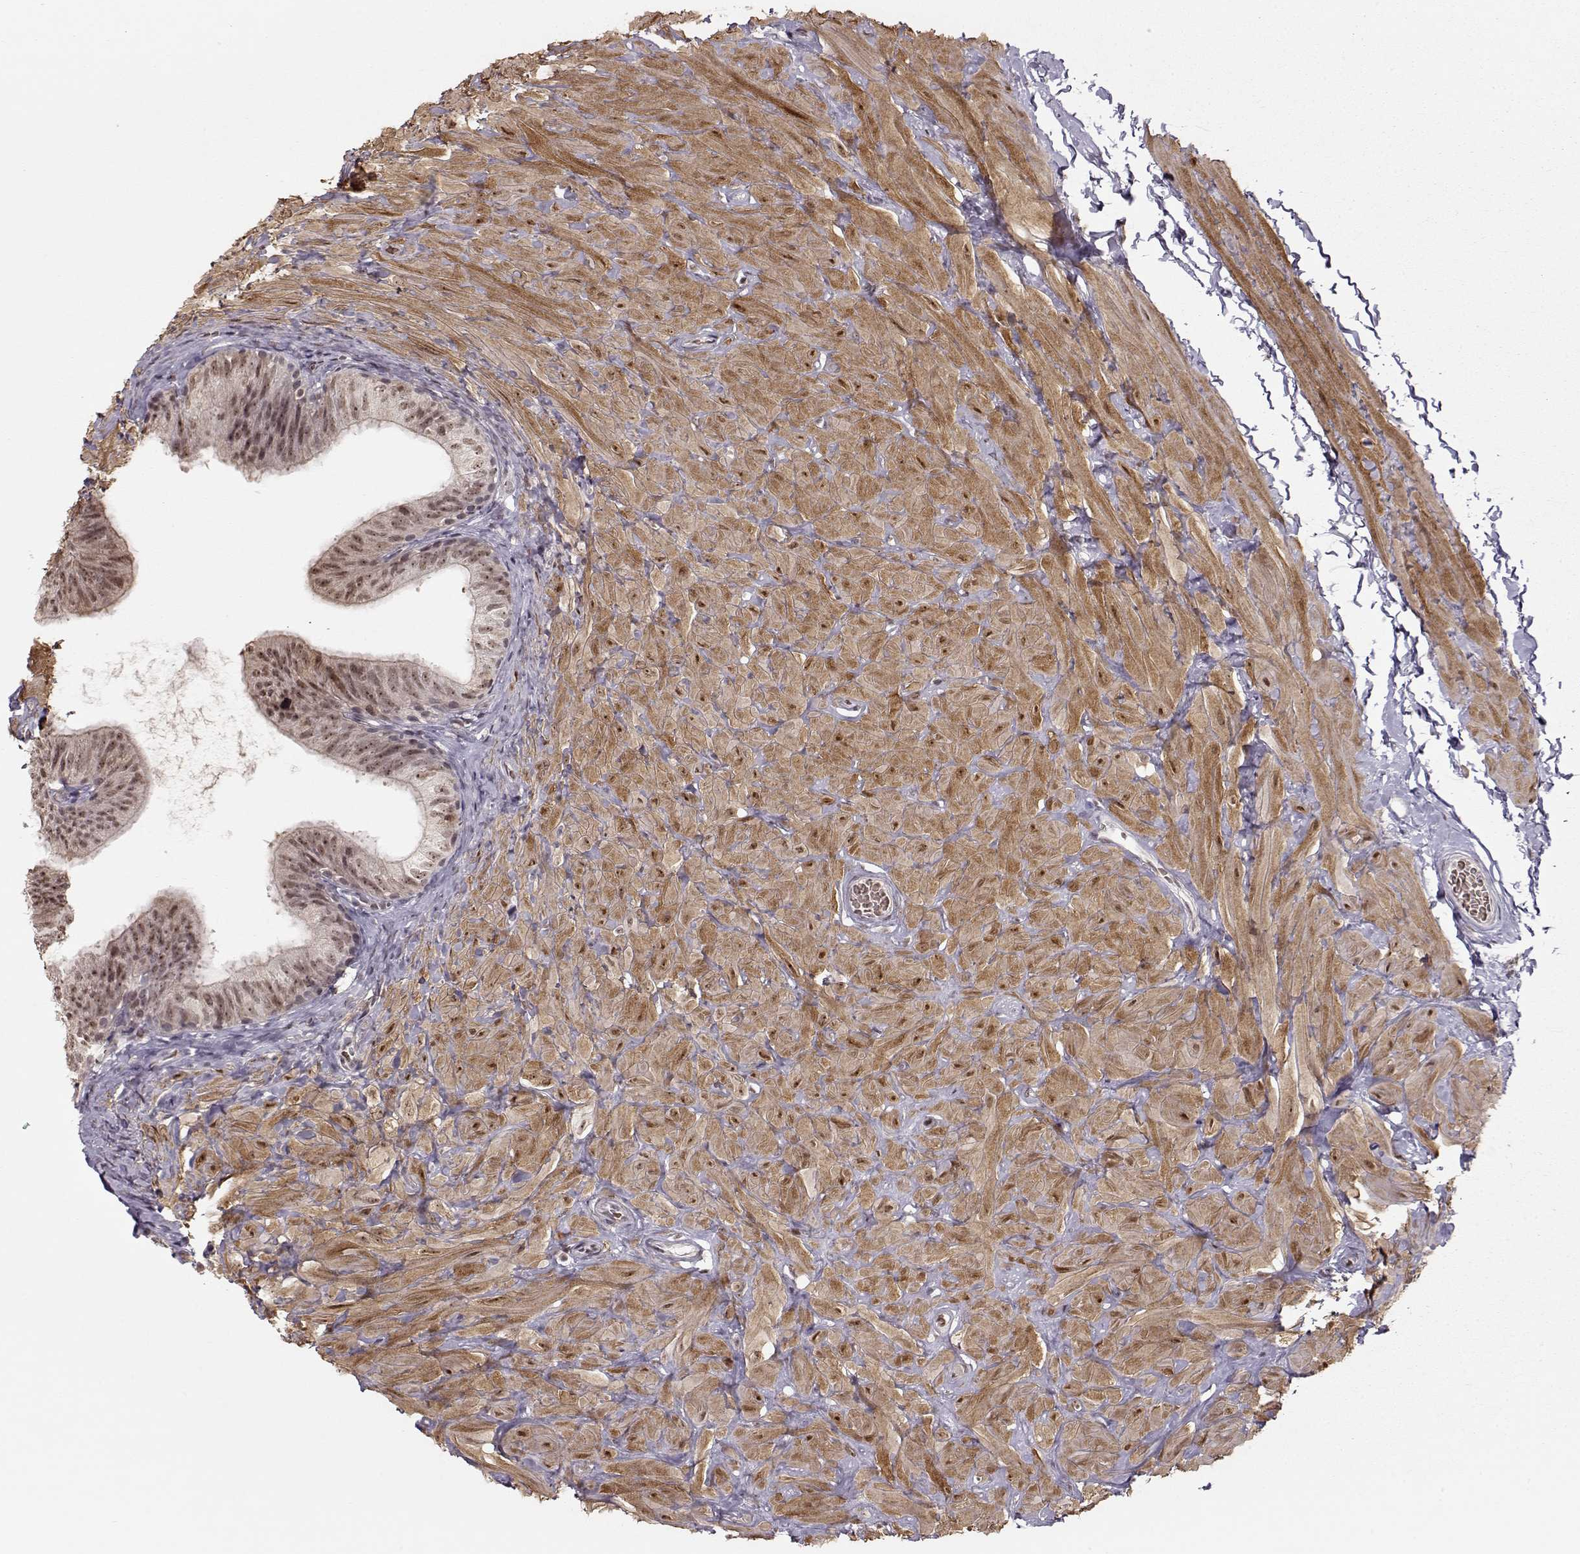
{"staining": {"intensity": "weak", "quantity": ">75%", "location": "nuclear"}, "tissue": "epididymis", "cell_type": "Glandular cells", "image_type": "normal", "snomed": [{"axis": "morphology", "description": "Normal tissue, NOS"}, {"axis": "topography", "description": "Epididymis"}, {"axis": "topography", "description": "Vas deferens"}], "caption": "Weak nuclear expression is seen in approximately >75% of glandular cells in benign epididymis. (DAB IHC, brown staining for protein, blue staining for nuclei).", "gene": "PCP4", "patient": {"sex": "male", "age": 23}}